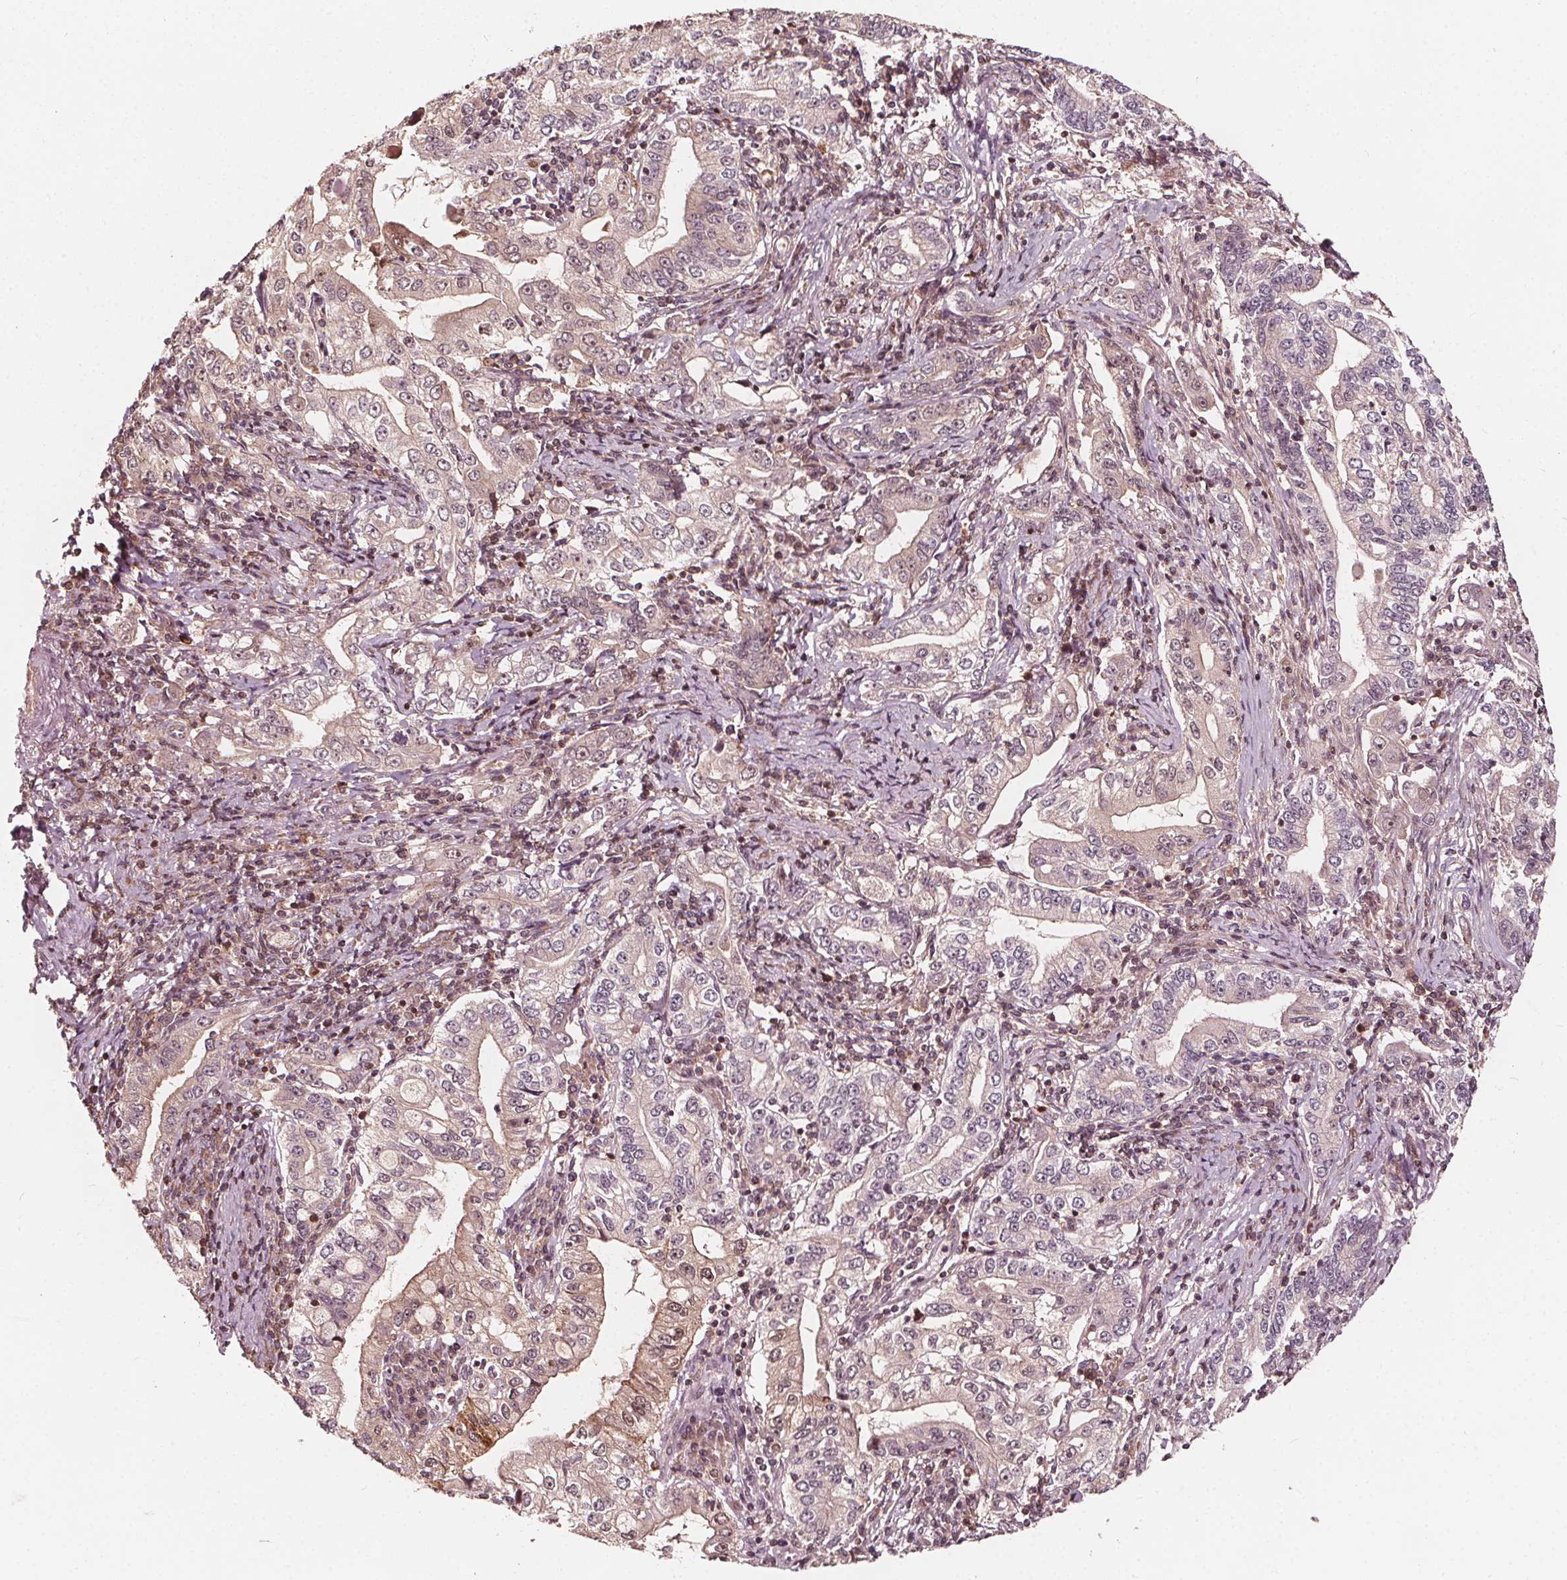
{"staining": {"intensity": "moderate", "quantity": "25%-75%", "location": "cytoplasmic/membranous"}, "tissue": "stomach cancer", "cell_type": "Tumor cells", "image_type": "cancer", "snomed": [{"axis": "morphology", "description": "Adenocarcinoma, NOS"}, {"axis": "topography", "description": "Stomach, lower"}], "caption": "There is medium levels of moderate cytoplasmic/membranous positivity in tumor cells of stomach cancer, as demonstrated by immunohistochemical staining (brown color).", "gene": "AIP", "patient": {"sex": "female", "age": 72}}